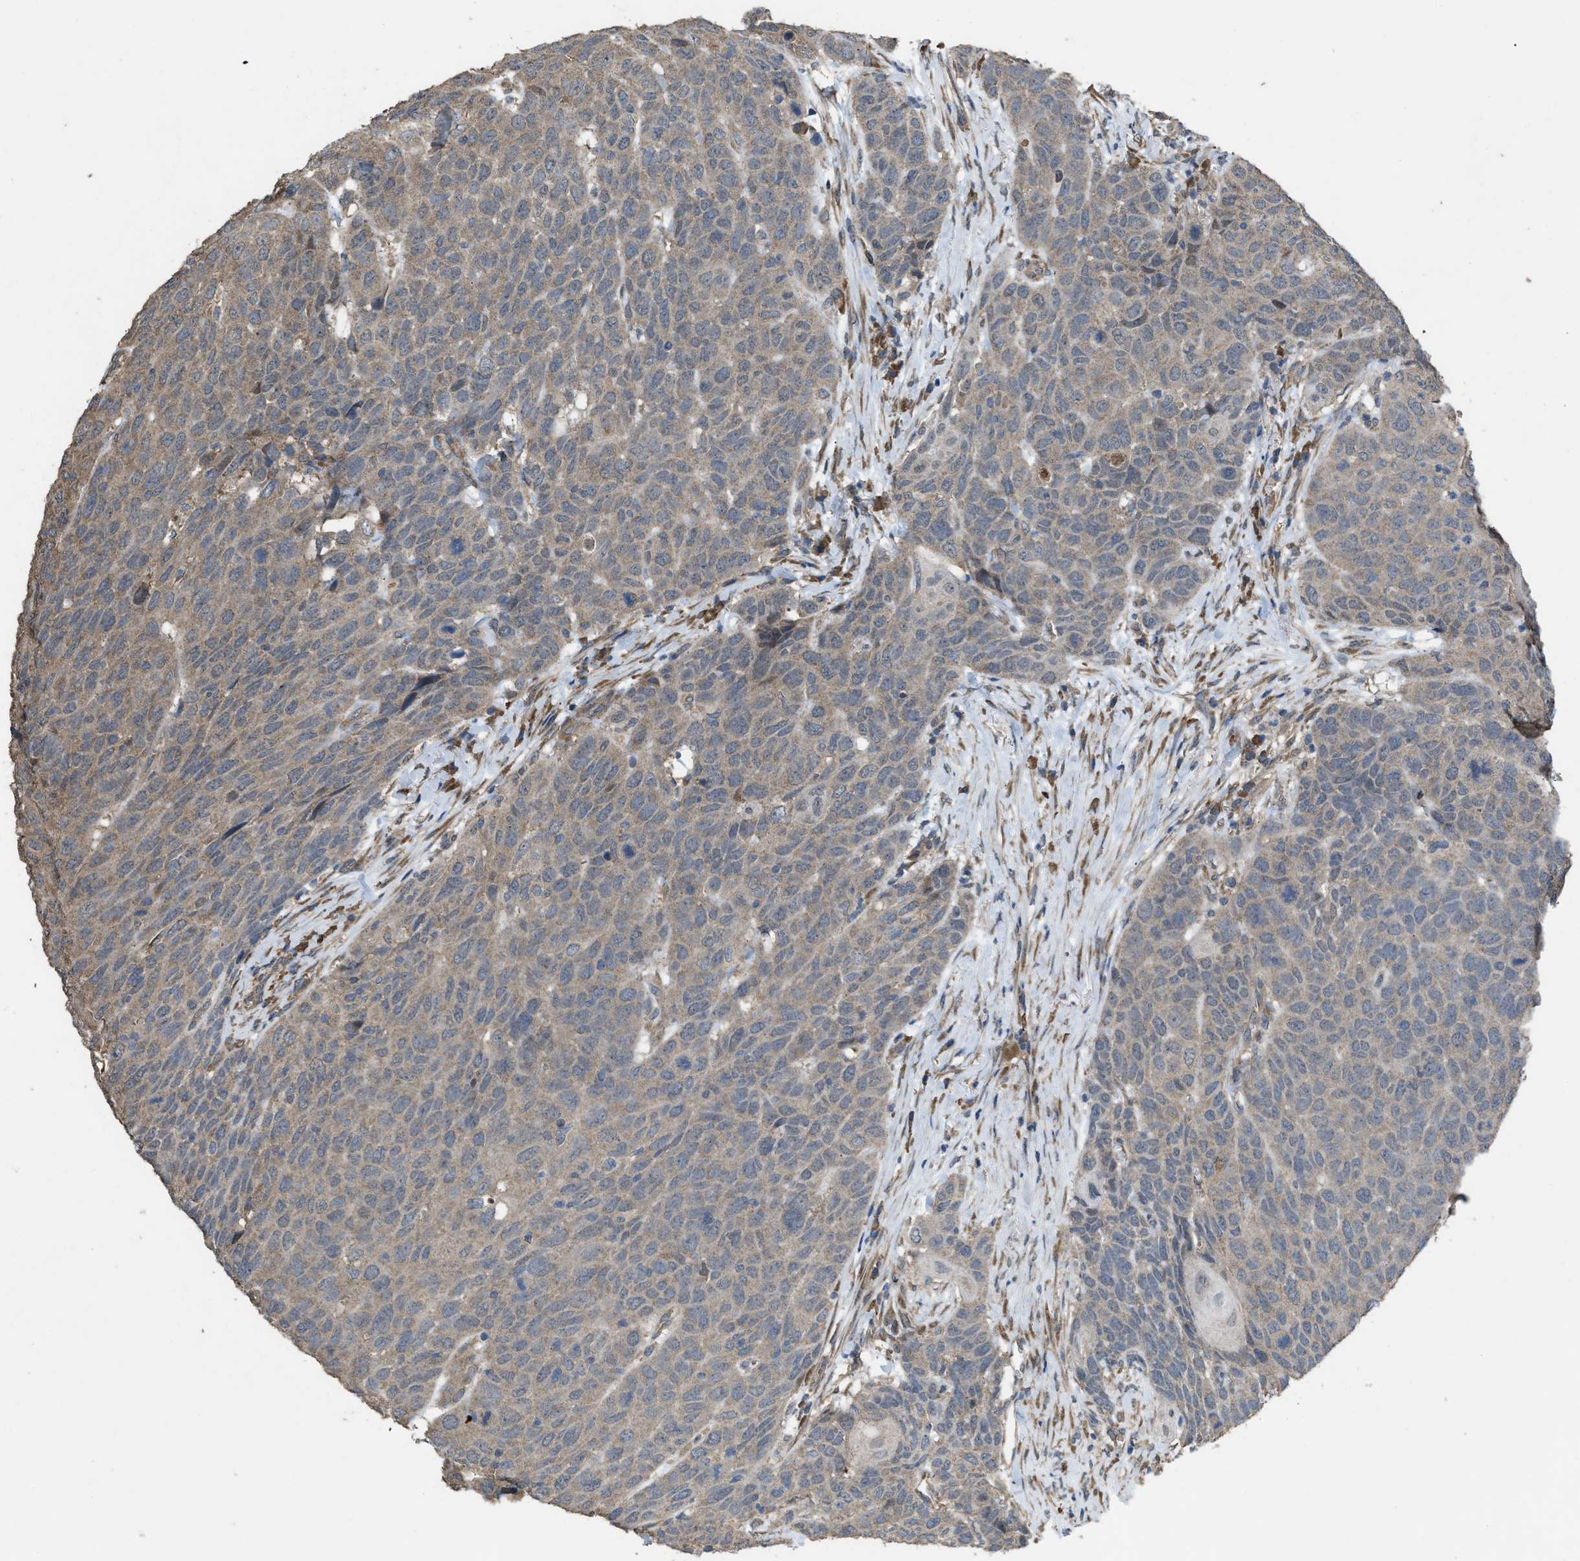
{"staining": {"intensity": "weak", "quantity": ">75%", "location": "cytoplasmic/membranous"}, "tissue": "head and neck cancer", "cell_type": "Tumor cells", "image_type": "cancer", "snomed": [{"axis": "morphology", "description": "Squamous cell carcinoma, NOS"}, {"axis": "topography", "description": "Head-Neck"}], "caption": "An immunohistochemistry micrograph of neoplastic tissue is shown. Protein staining in brown labels weak cytoplasmic/membranous positivity in squamous cell carcinoma (head and neck) within tumor cells.", "gene": "ARL6", "patient": {"sex": "male", "age": 66}}